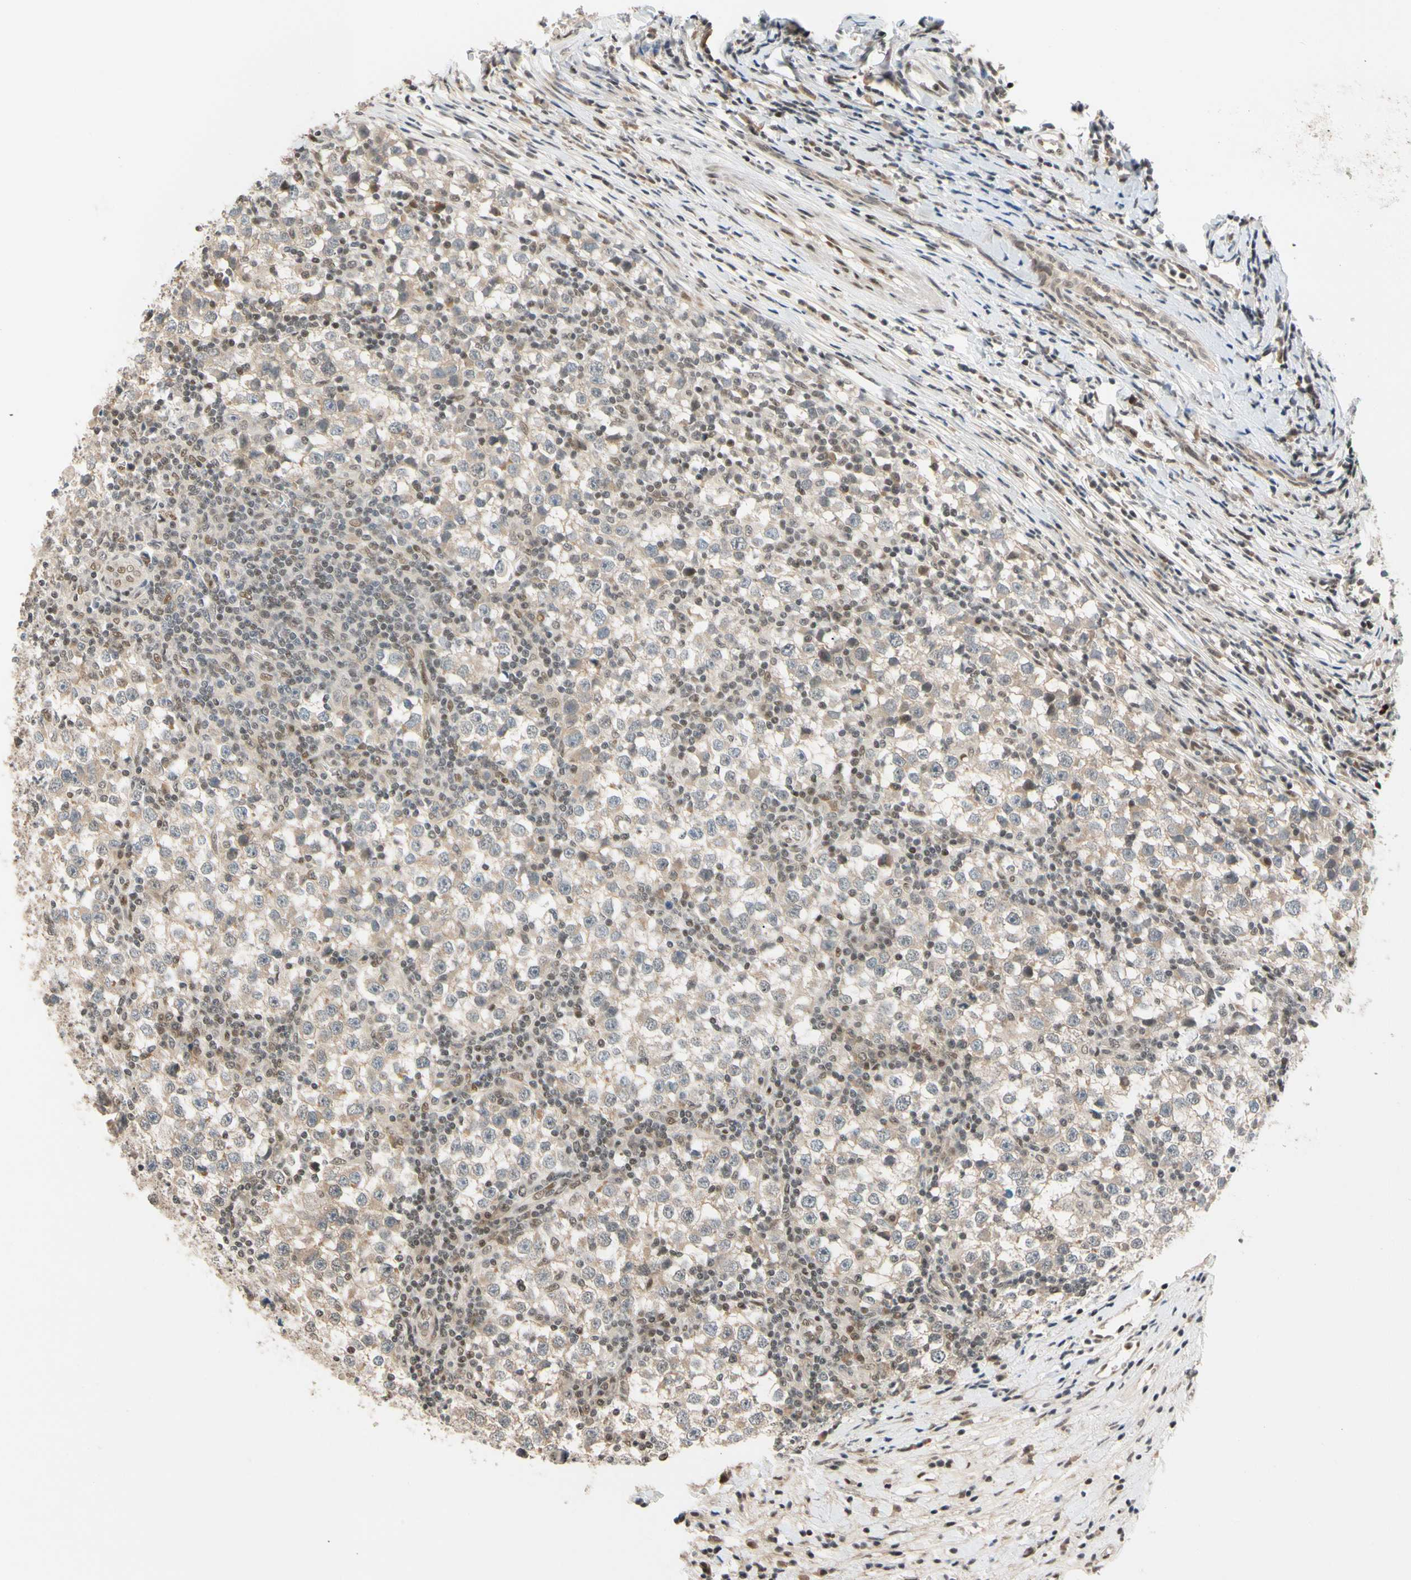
{"staining": {"intensity": "weak", "quantity": "25%-75%", "location": "cytoplasmic/membranous"}, "tissue": "testis cancer", "cell_type": "Tumor cells", "image_type": "cancer", "snomed": [{"axis": "morphology", "description": "Seminoma, NOS"}, {"axis": "topography", "description": "Testis"}], "caption": "Weak cytoplasmic/membranous staining is identified in about 25%-75% of tumor cells in testis seminoma. (brown staining indicates protein expression, while blue staining denotes nuclei).", "gene": "TAF4", "patient": {"sex": "male", "age": 65}}